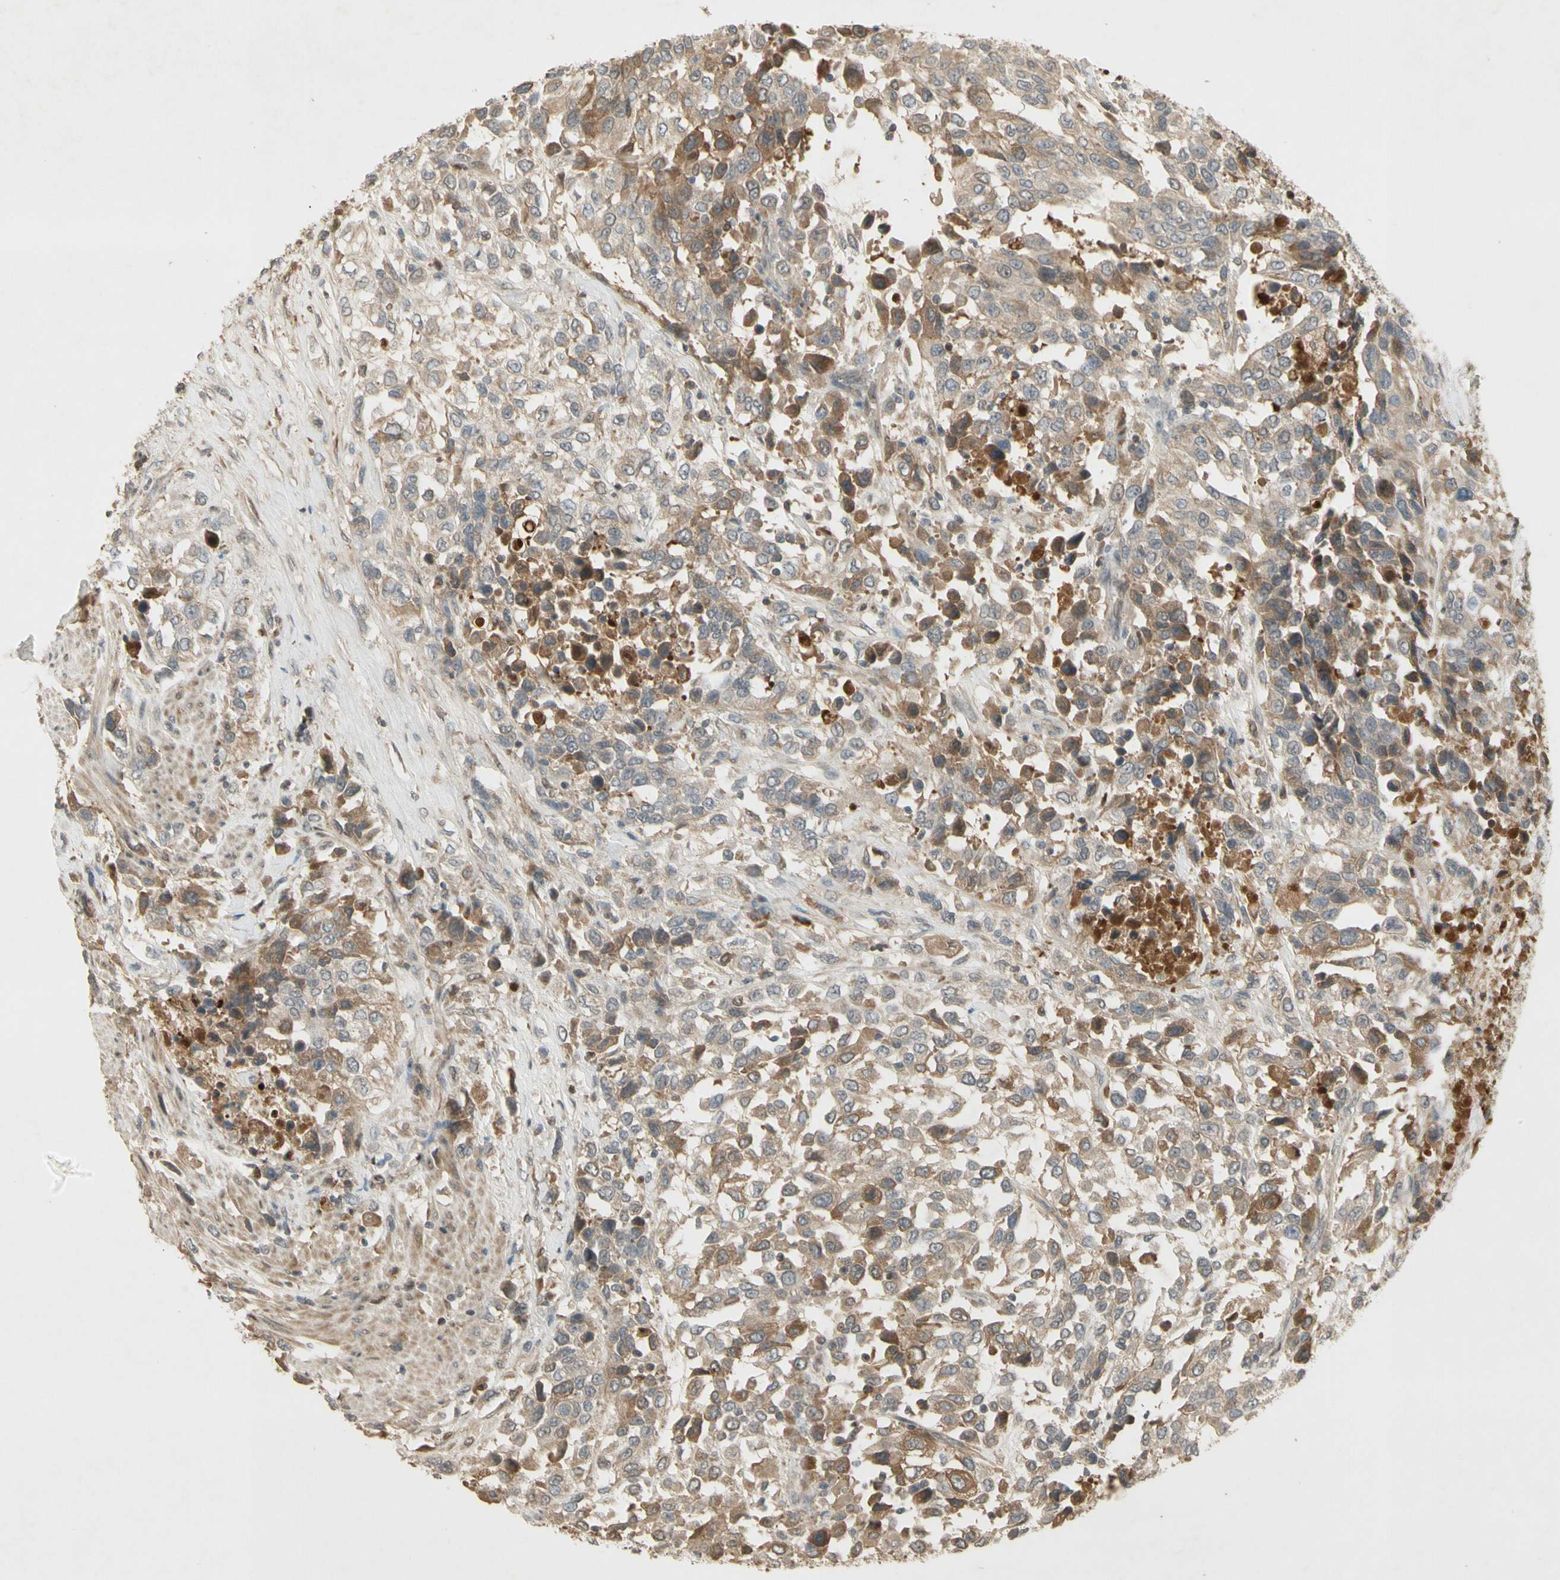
{"staining": {"intensity": "weak", "quantity": "25%-75%", "location": "cytoplasmic/membranous"}, "tissue": "urothelial cancer", "cell_type": "Tumor cells", "image_type": "cancer", "snomed": [{"axis": "morphology", "description": "Urothelial carcinoma, High grade"}, {"axis": "topography", "description": "Urinary bladder"}], "caption": "High-power microscopy captured an immunohistochemistry histopathology image of urothelial cancer, revealing weak cytoplasmic/membranous expression in approximately 25%-75% of tumor cells.", "gene": "NRG4", "patient": {"sex": "female", "age": 80}}